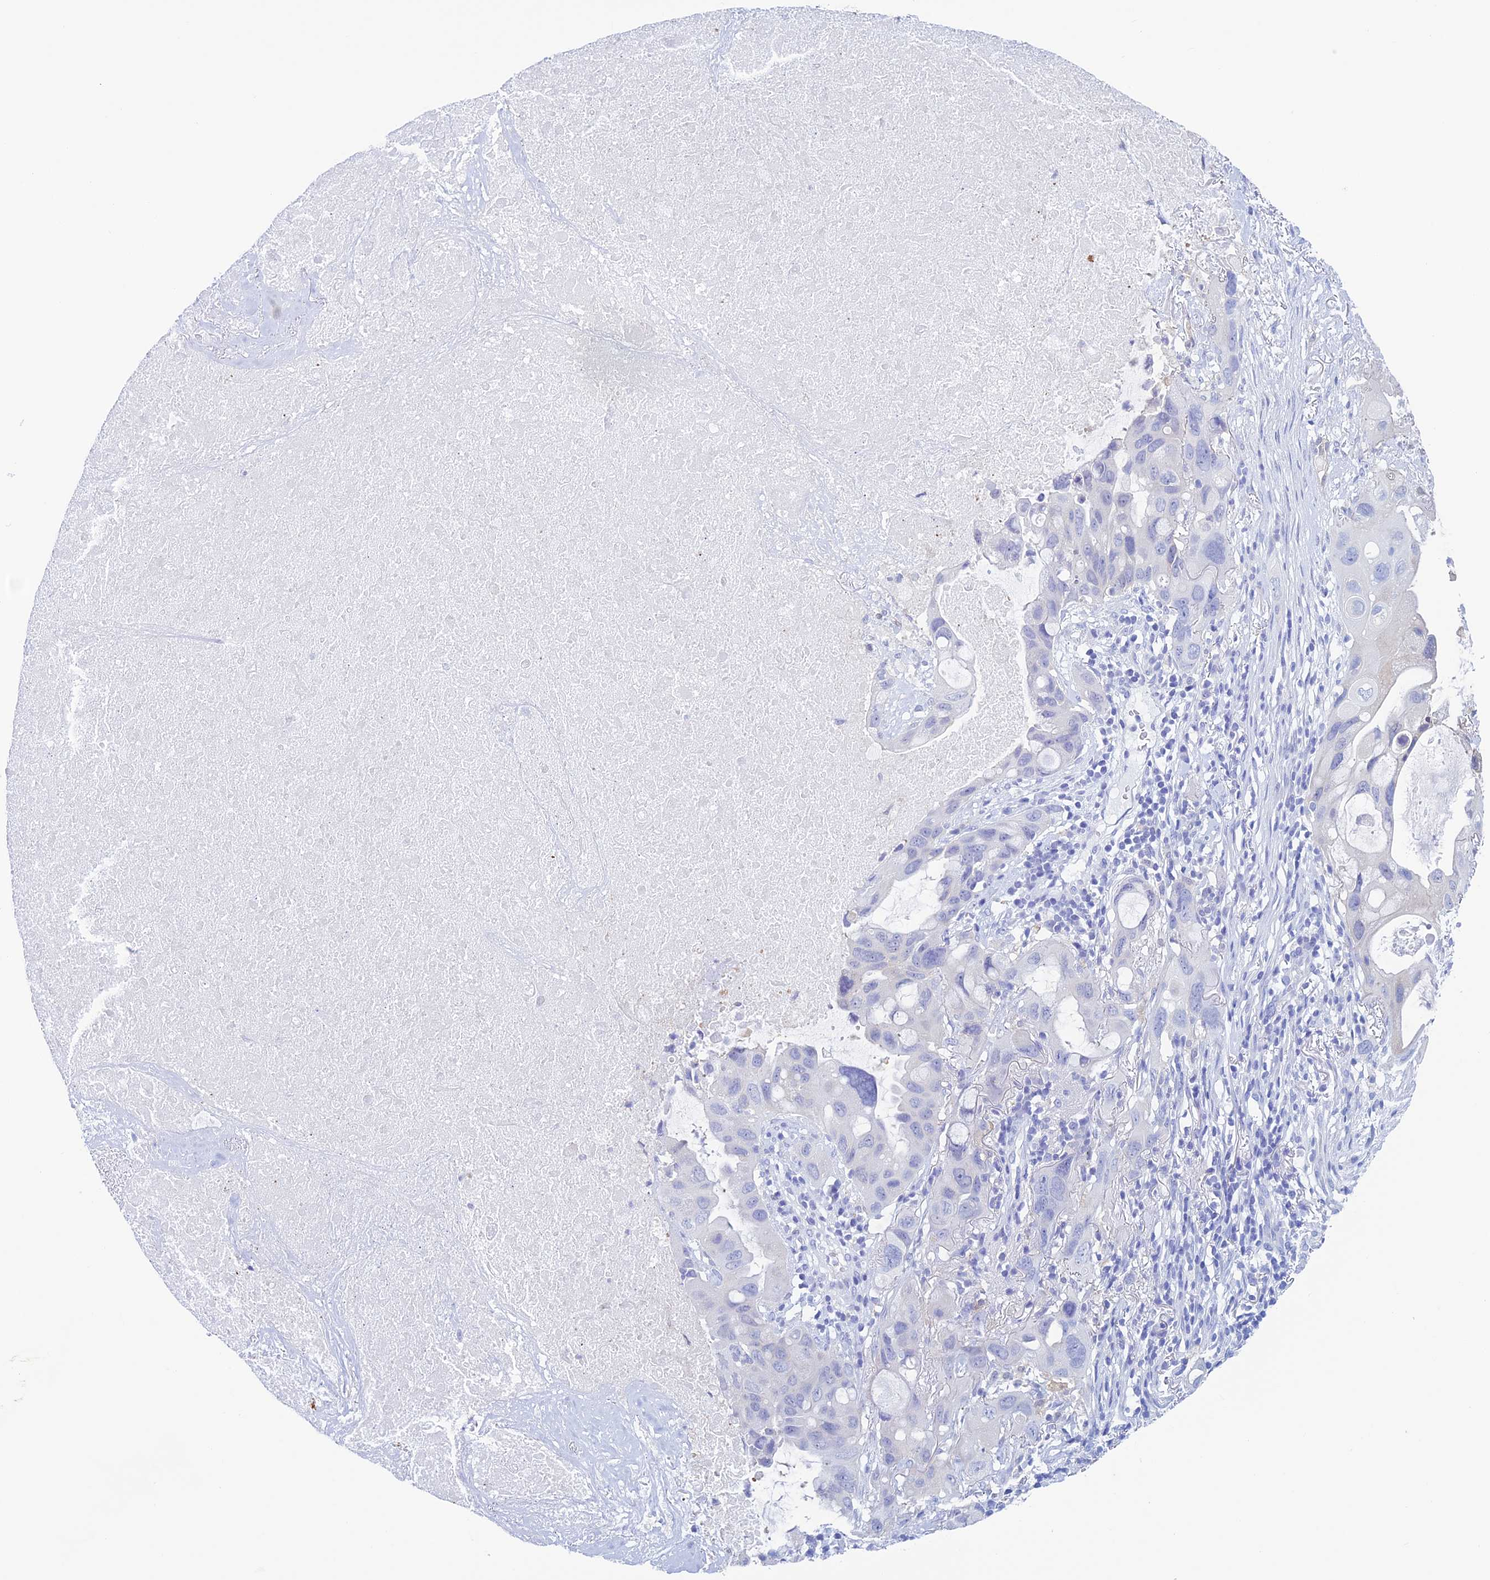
{"staining": {"intensity": "negative", "quantity": "none", "location": "none"}, "tissue": "lung cancer", "cell_type": "Tumor cells", "image_type": "cancer", "snomed": [{"axis": "morphology", "description": "Squamous cell carcinoma, NOS"}, {"axis": "topography", "description": "Lung"}], "caption": "IHC histopathology image of neoplastic tissue: human lung cancer stained with DAB demonstrates no significant protein positivity in tumor cells. (DAB immunohistochemistry visualized using brightfield microscopy, high magnification).", "gene": "KCNK17", "patient": {"sex": "female", "age": 73}}